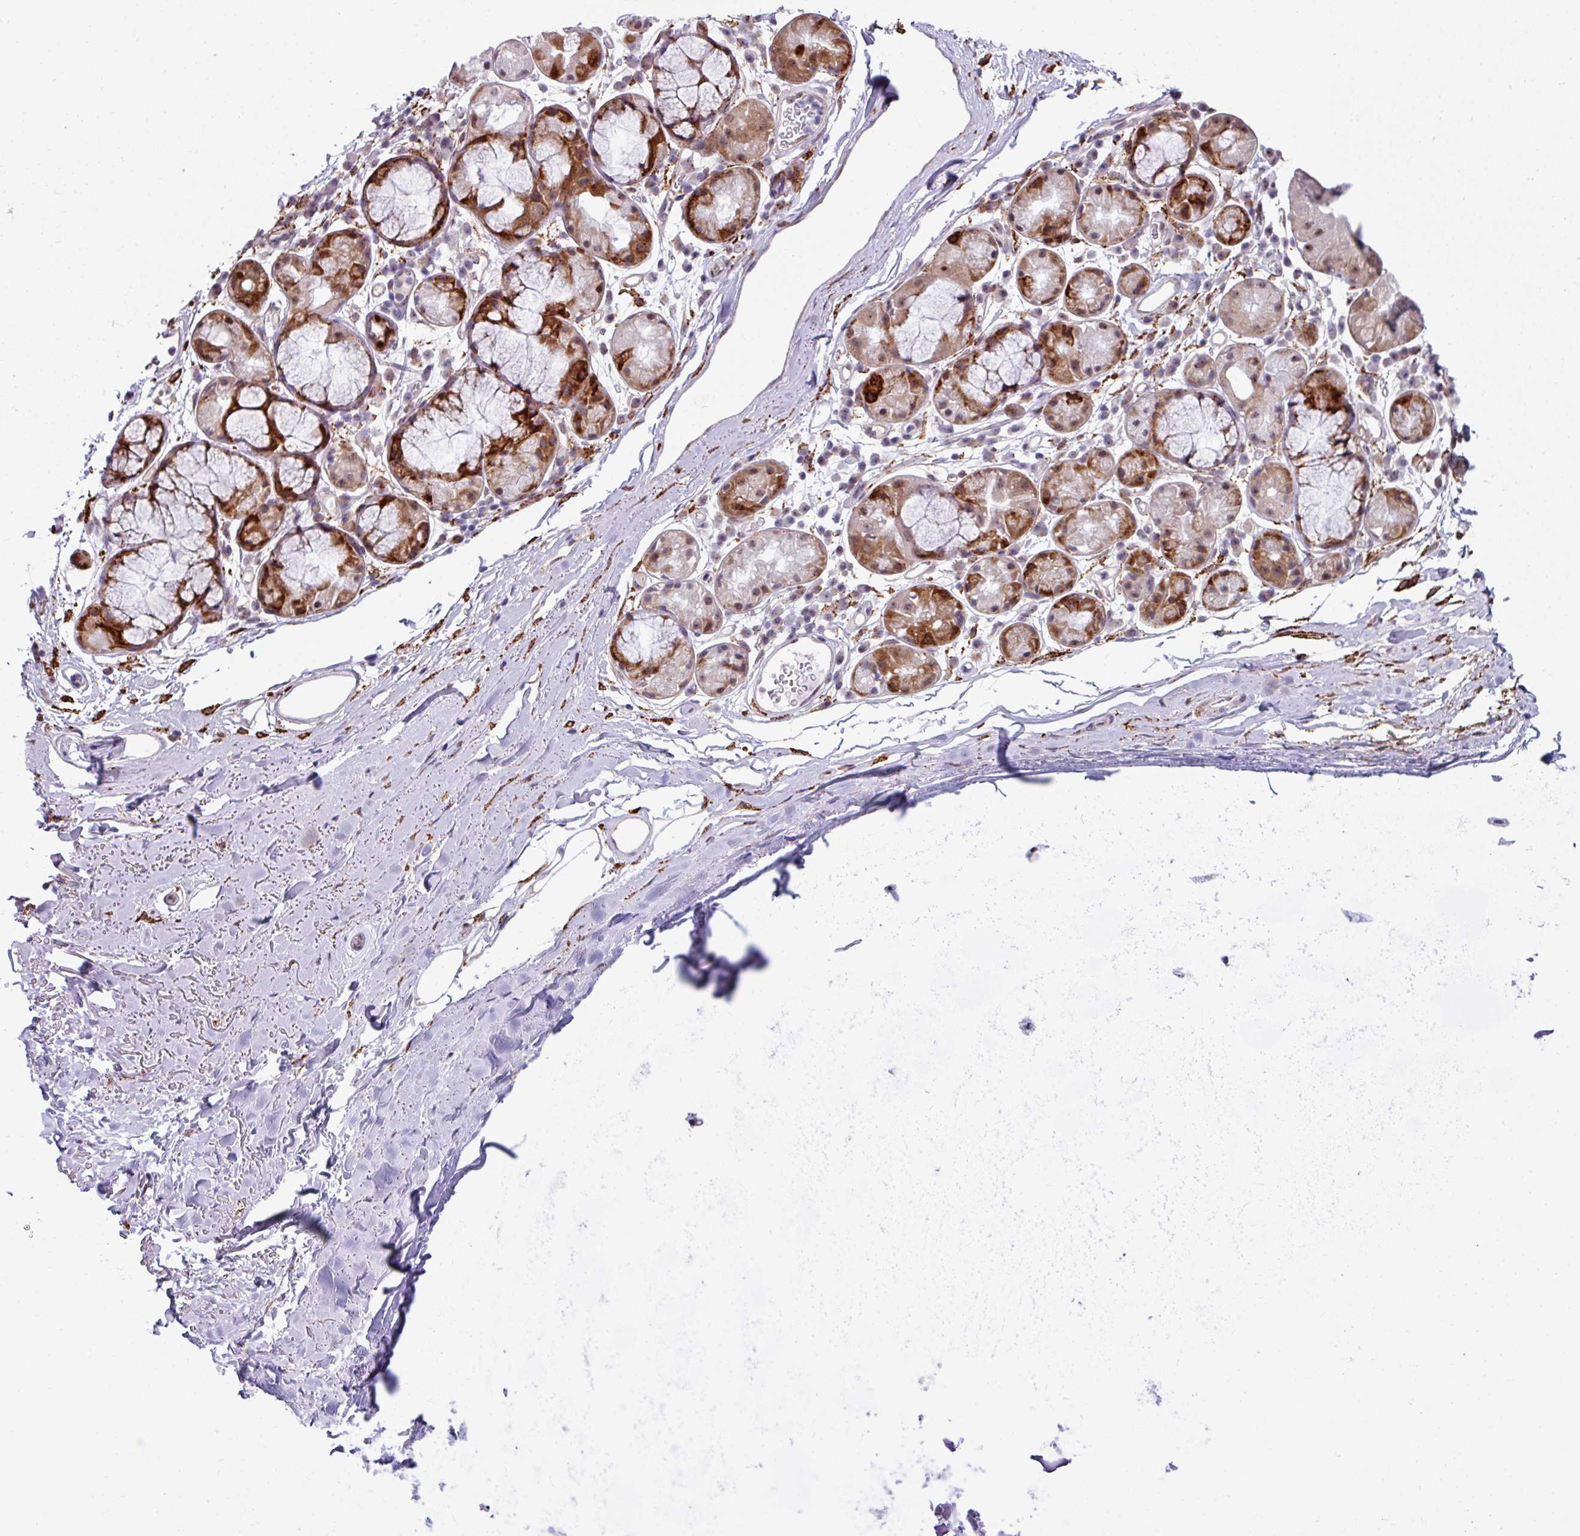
{"staining": {"intensity": "negative", "quantity": "none", "location": "none"}, "tissue": "soft tissue", "cell_type": "Chondrocytes", "image_type": "normal", "snomed": [{"axis": "morphology", "description": "Normal tissue, NOS"}, {"axis": "topography", "description": "Cartilage tissue"}], "caption": "This is an IHC histopathology image of normal human soft tissue. There is no staining in chondrocytes.", "gene": "BMS1", "patient": {"sex": "male", "age": 80}}